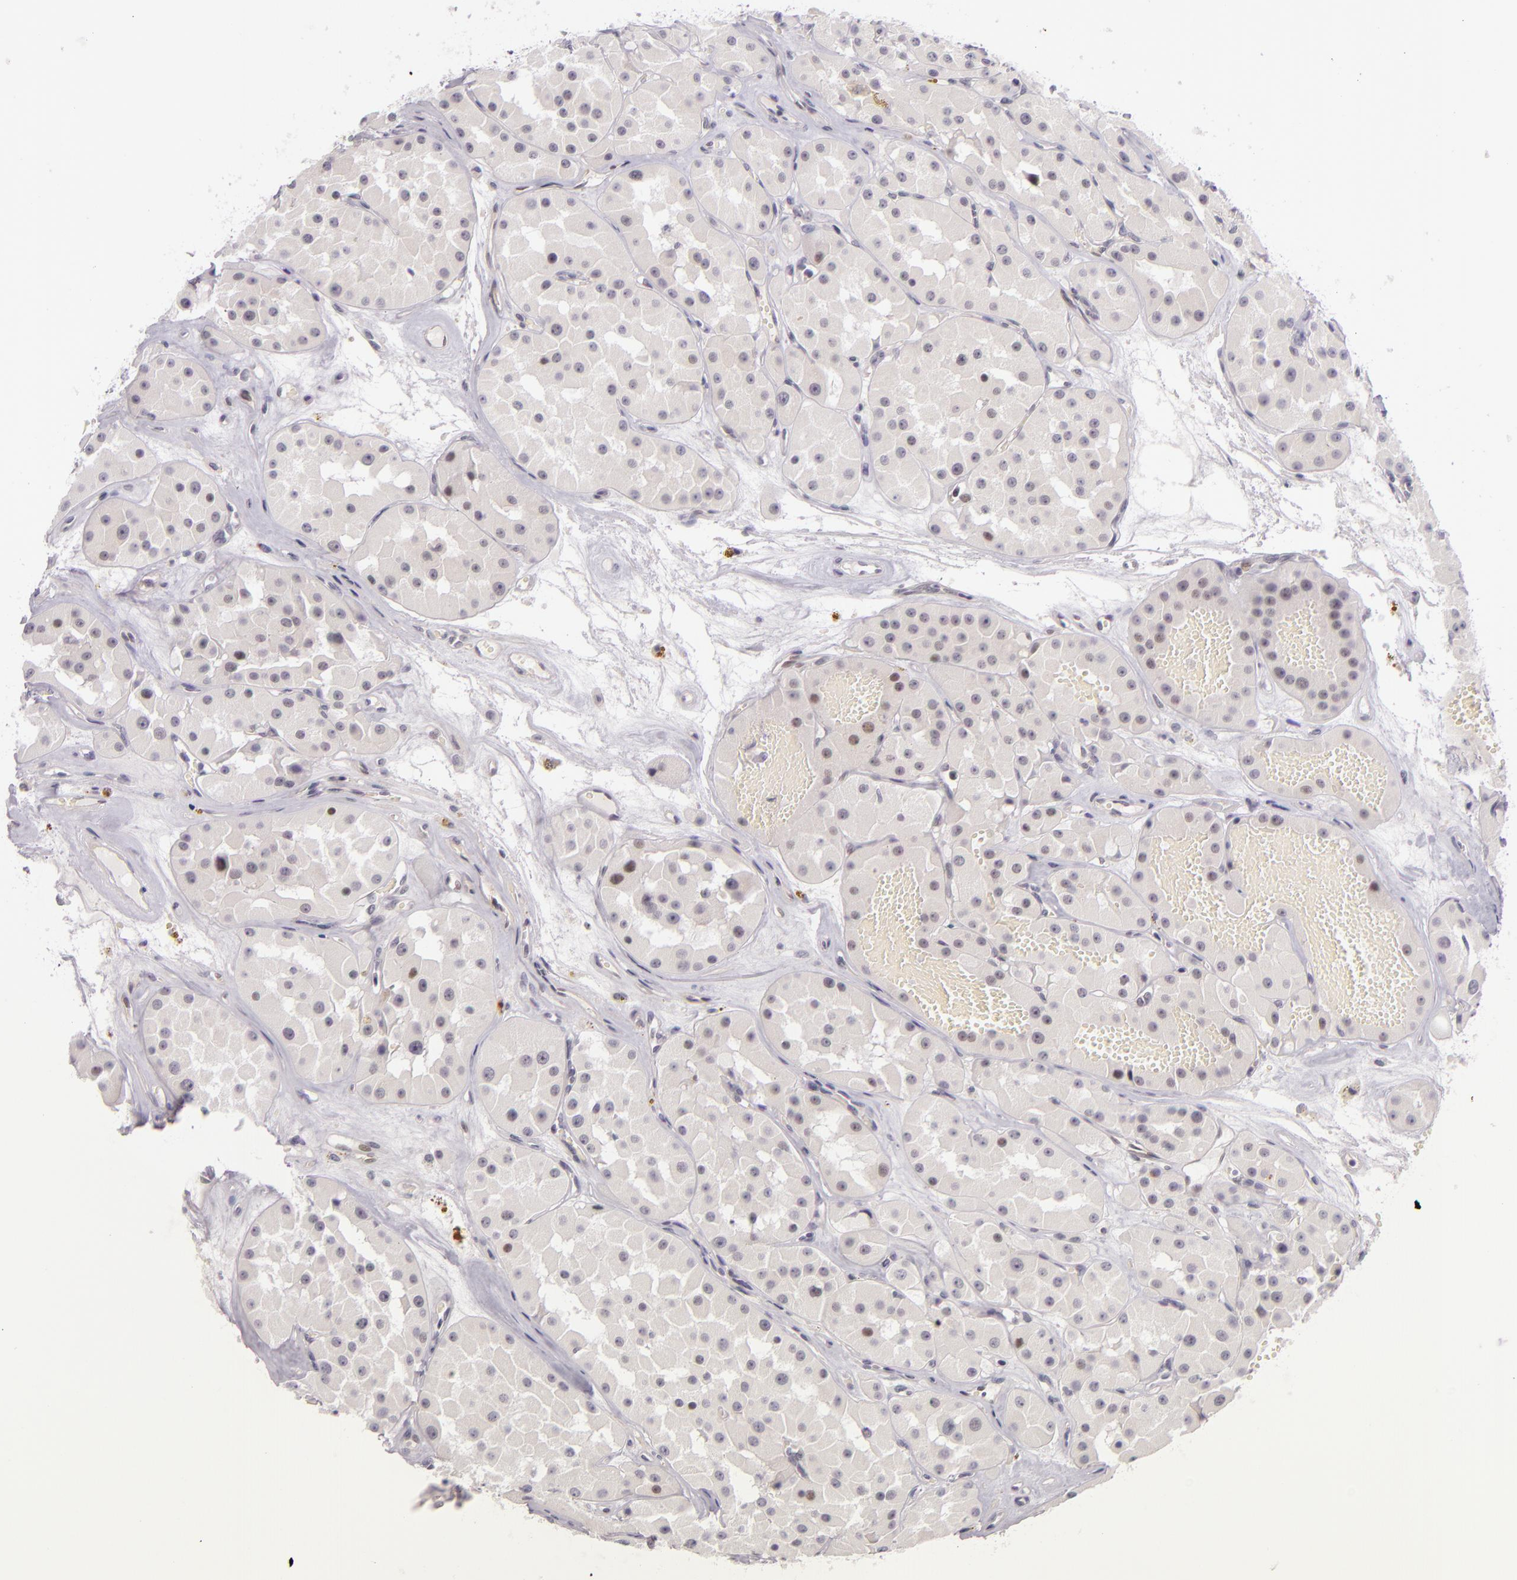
{"staining": {"intensity": "negative", "quantity": "none", "location": "none"}, "tissue": "renal cancer", "cell_type": "Tumor cells", "image_type": "cancer", "snomed": [{"axis": "morphology", "description": "Adenocarcinoma, uncertain malignant potential"}, {"axis": "topography", "description": "Kidney"}], "caption": "Immunohistochemistry micrograph of neoplastic tissue: renal cancer stained with DAB demonstrates no significant protein expression in tumor cells.", "gene": "BCL3", "patient": {"sex": "male", "age": 63}}